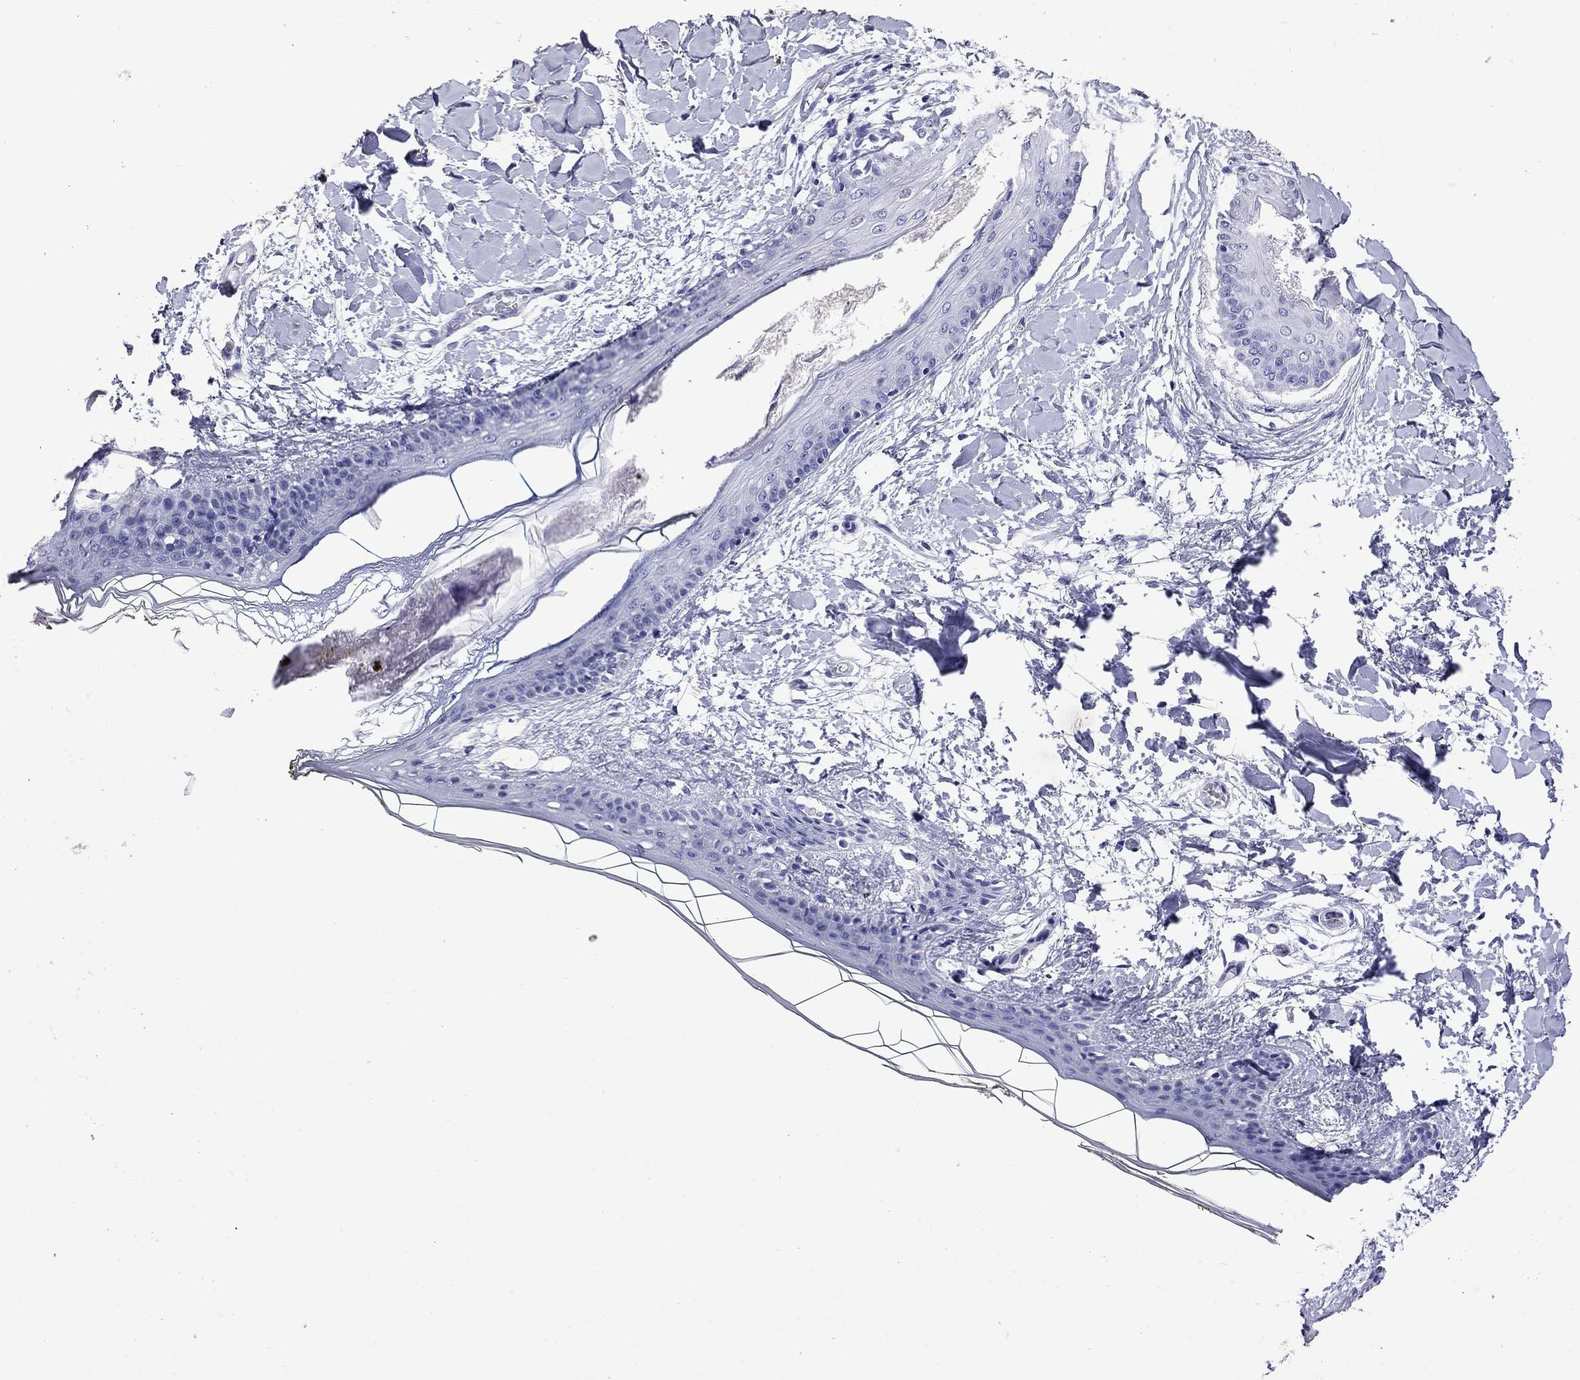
{"staining": {"intensity": "negative", "quantity": "none", "location": "none"}, "tissue": "skin", "cell_type": "Fibroblasts", "image_type": "normal", "snomed": [{"axis": "morphology", "description": "Normal tissue, NOS"}, {"axis": "topography", "description": "Skin"}], "caption": "This is an immunohistochemistry (IHC) photomicrograph of normal skin. There is no staining in fibroblasts.", "gene": "KIAA2012", "patient": {"sex": "female", "age": 34}}